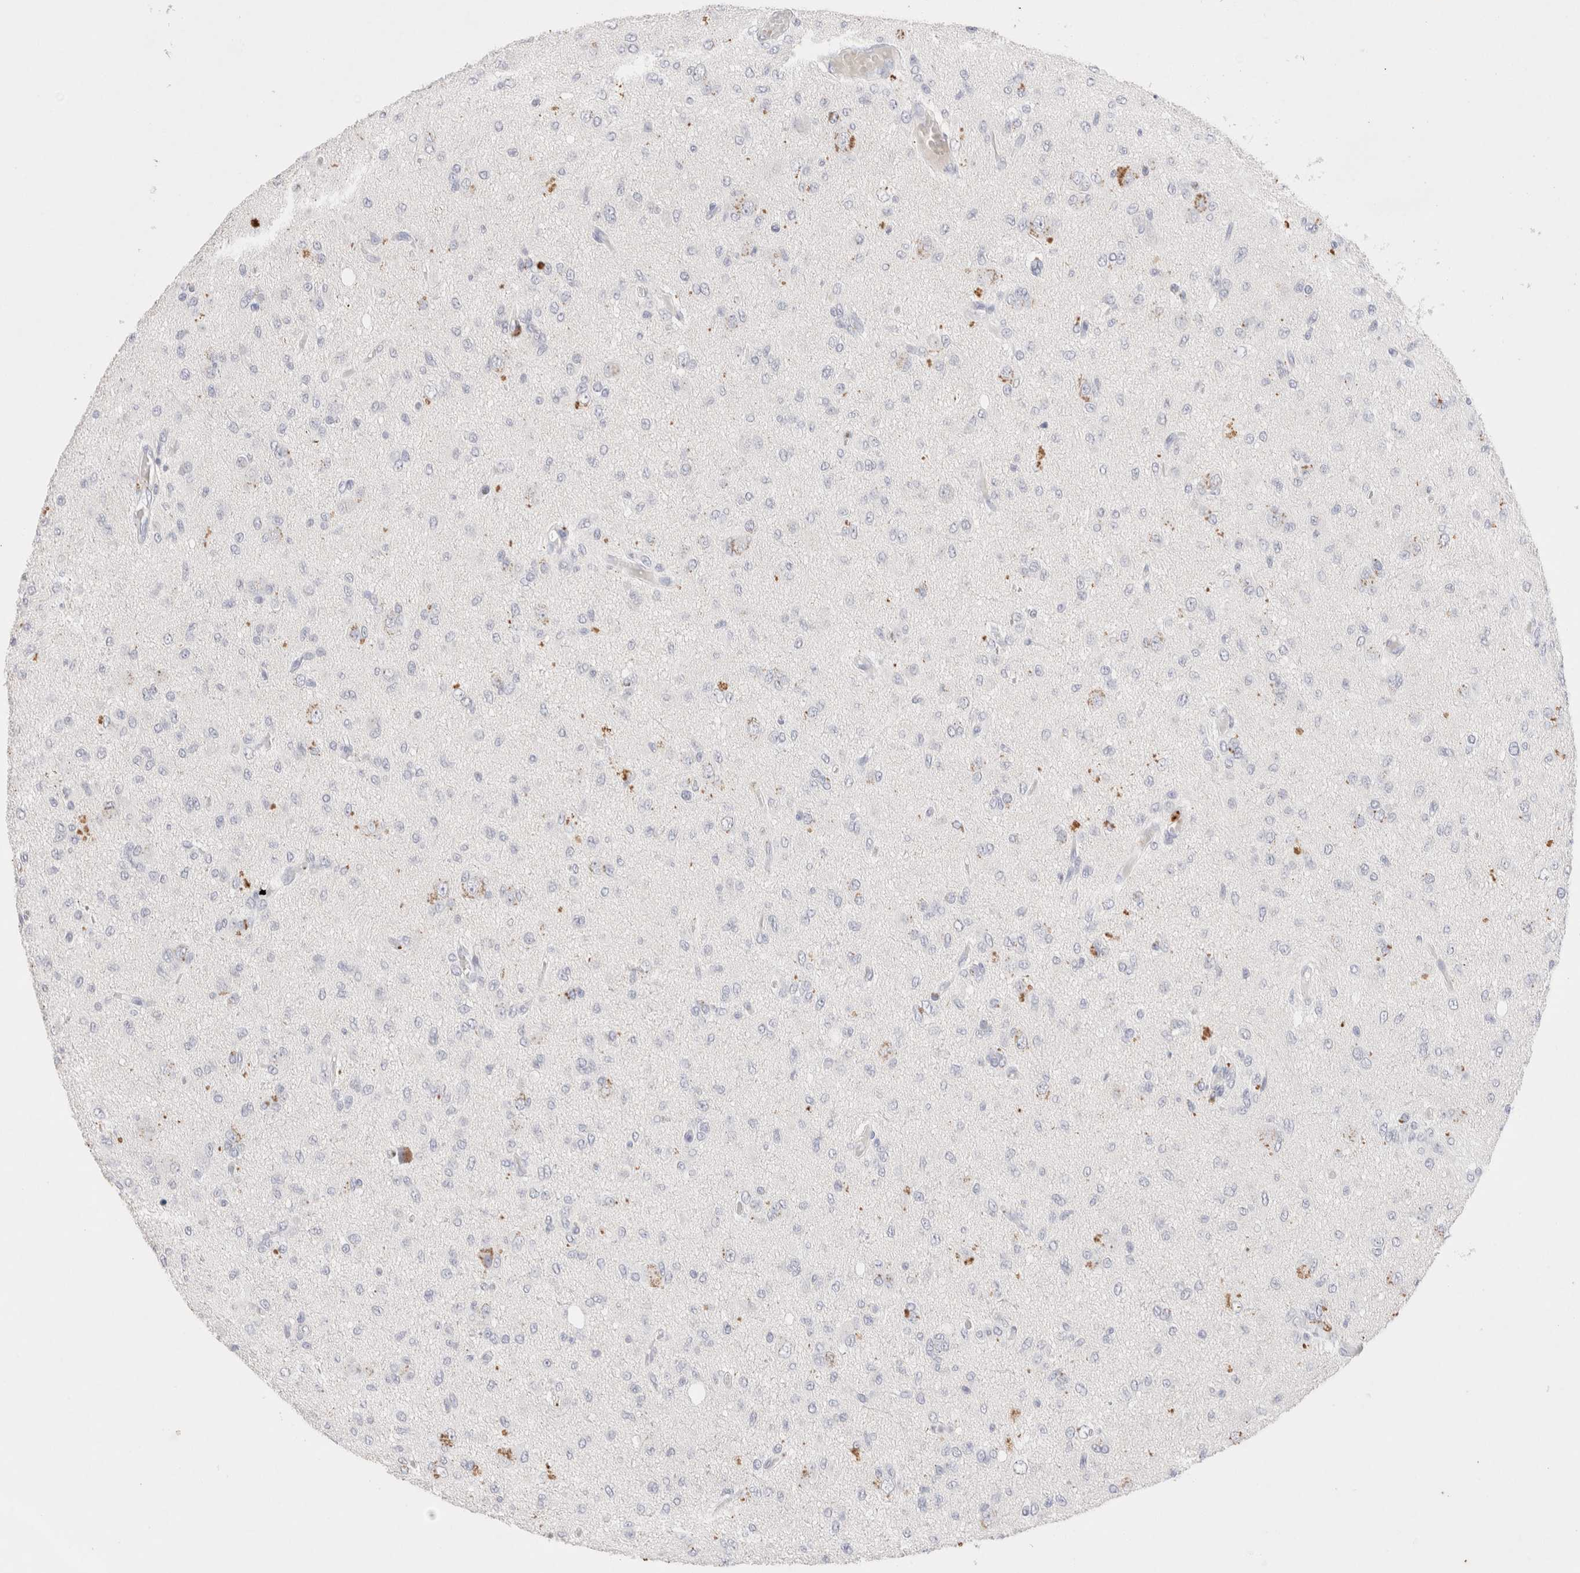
{"staining": {"intensity": "negative", "quantity": "none", "location": "none"}, "tissue": "glioma", "cell_type": "Tumor cells", "image_type": "cancer", "snomed": [{"axis": "morphology", "description": "Glioma, malignant, High grade"}, {"axis": "topography", "description": "Brain"}], "caption": "Protein analysis of glioma reveals no significant staining in tumor cells.", "gene": "EPCAM", "patient": {"sex": "female", "age": 59}}